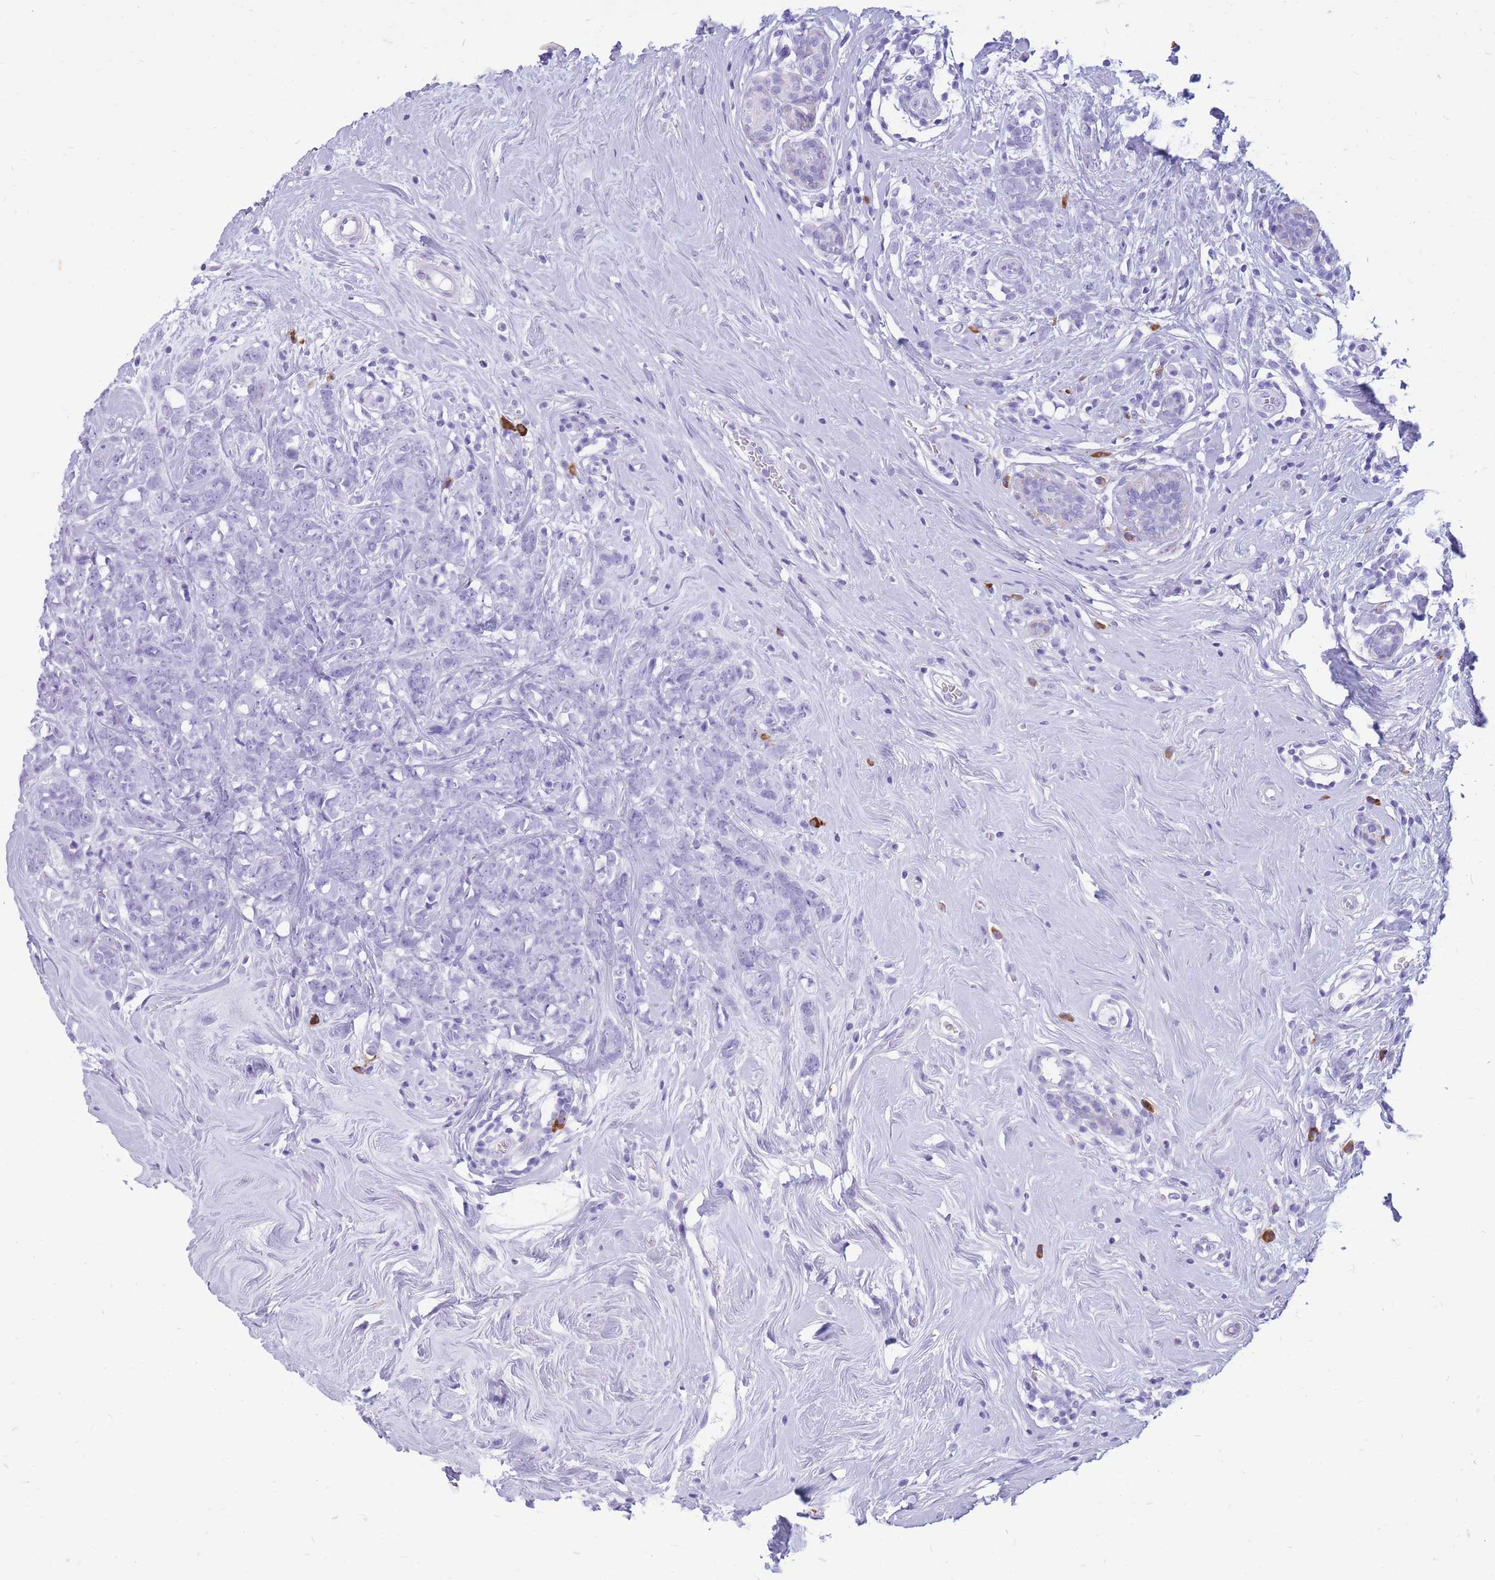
{"staining": {"intensity": "negative", "quantity": "none", "location": "none"}, "tissue": "breast cancer", "cell_type": "Tumor cells", "image_type": "cancer", "snomed": [{"axis": "morphology", "description": "Lobular carcinoma"}, {"axis": "topography", "description": "Breast"}], "caption": "Immunohistochemistry of lobular carcinoma (breast) demonstrates no positivity in tumor cells.", "gene": "ZFP37", "patient": {"sex": "female", "age": 58}}